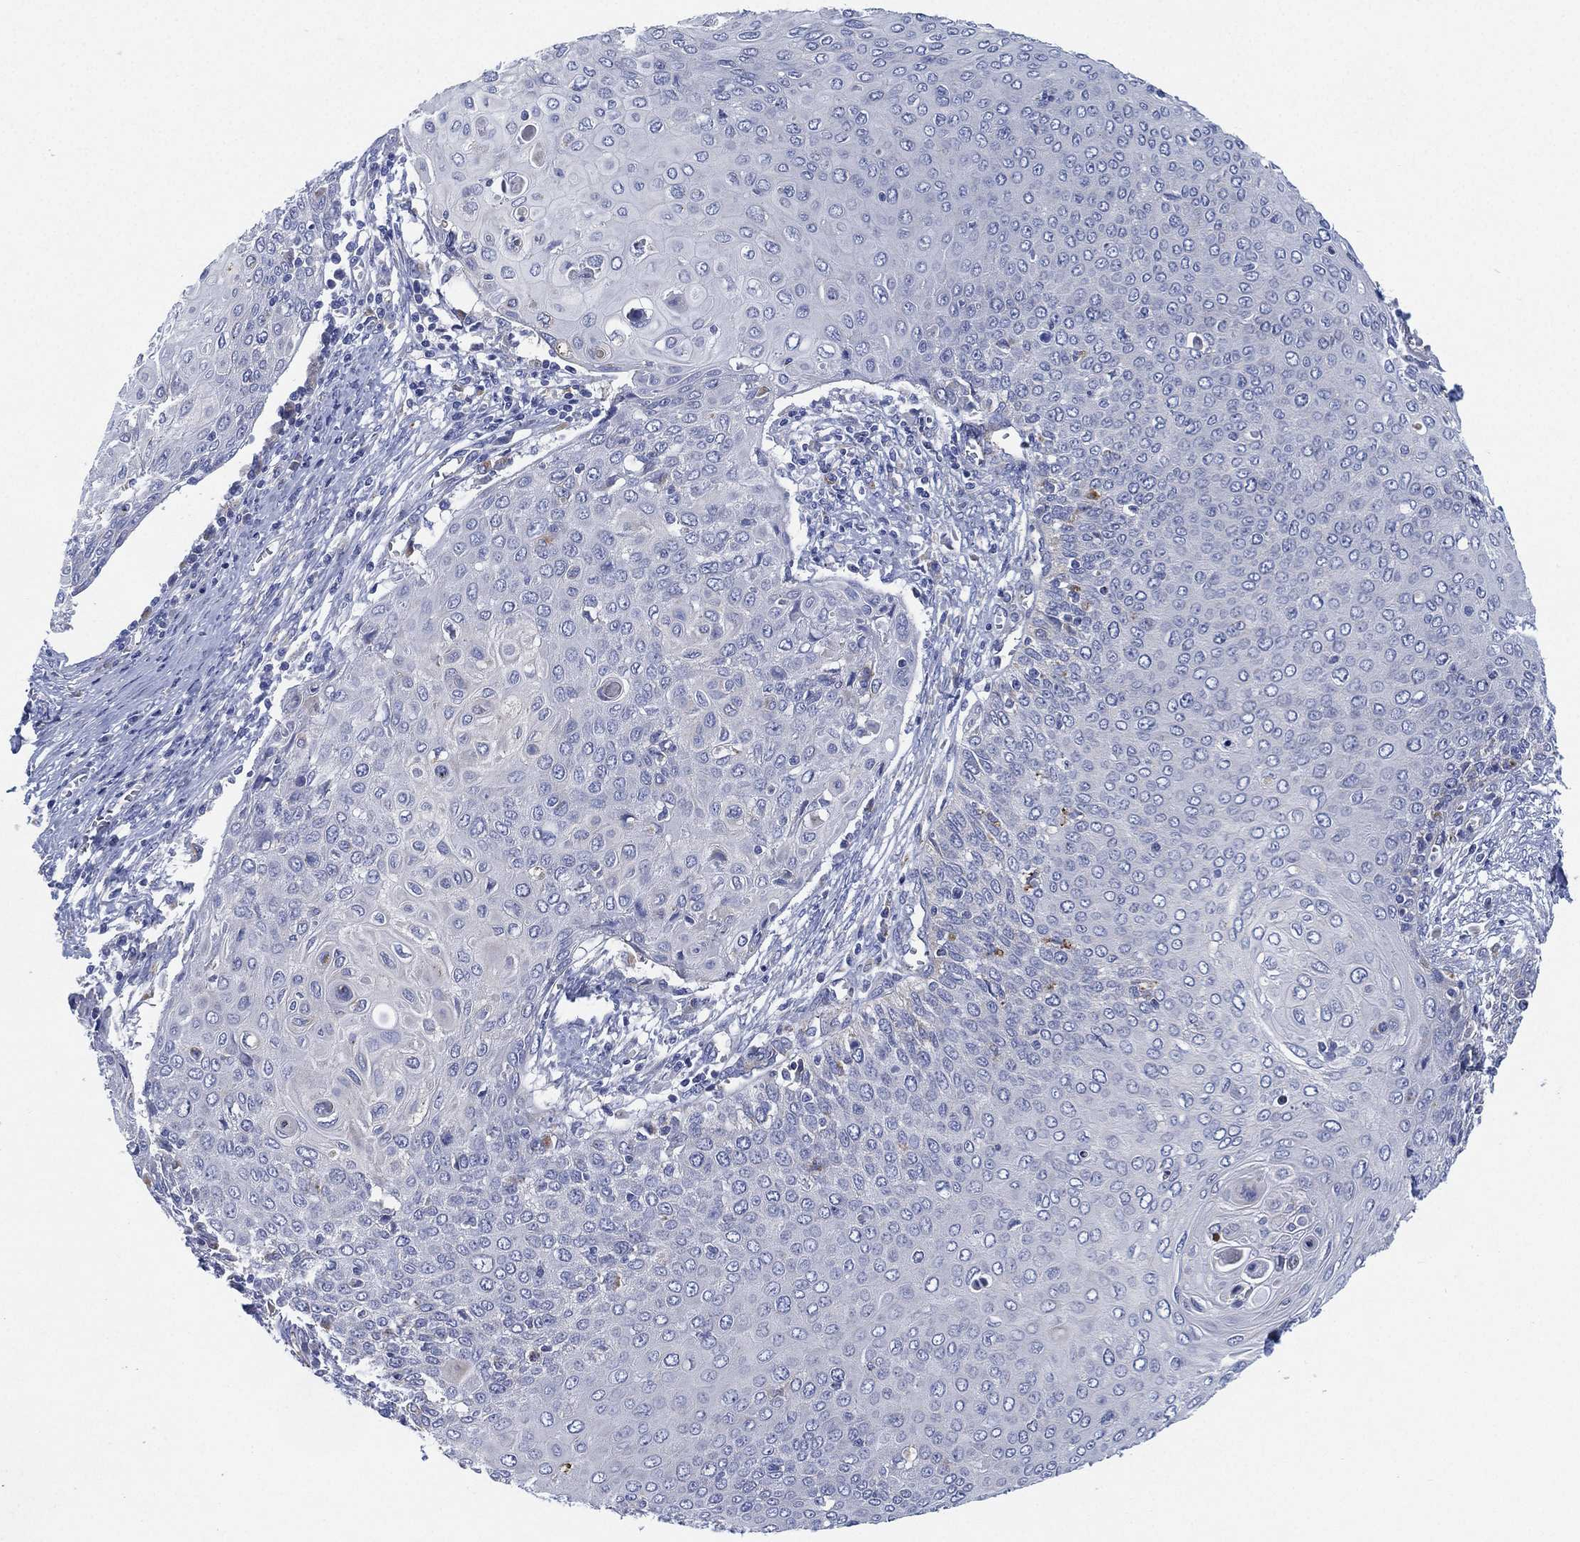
{"staining": {"intensity": "negative", "quantity": "none", "location": "none"}, "tissue": "cervical cancer", "cell_type": "Tumor cells", "image_type": "cancer", "snomed": [{"axis": "morphology", "description": "Squamous cell carcinoma, NOS"}, {"axis": "topography", "description": "Cervix"}], "caption": "Tumor cells are negative for brown protein staining in cervical squamous cell carcinoma.", "gene": "GALNS", "patient": {"sex": "female", "age": 39}}